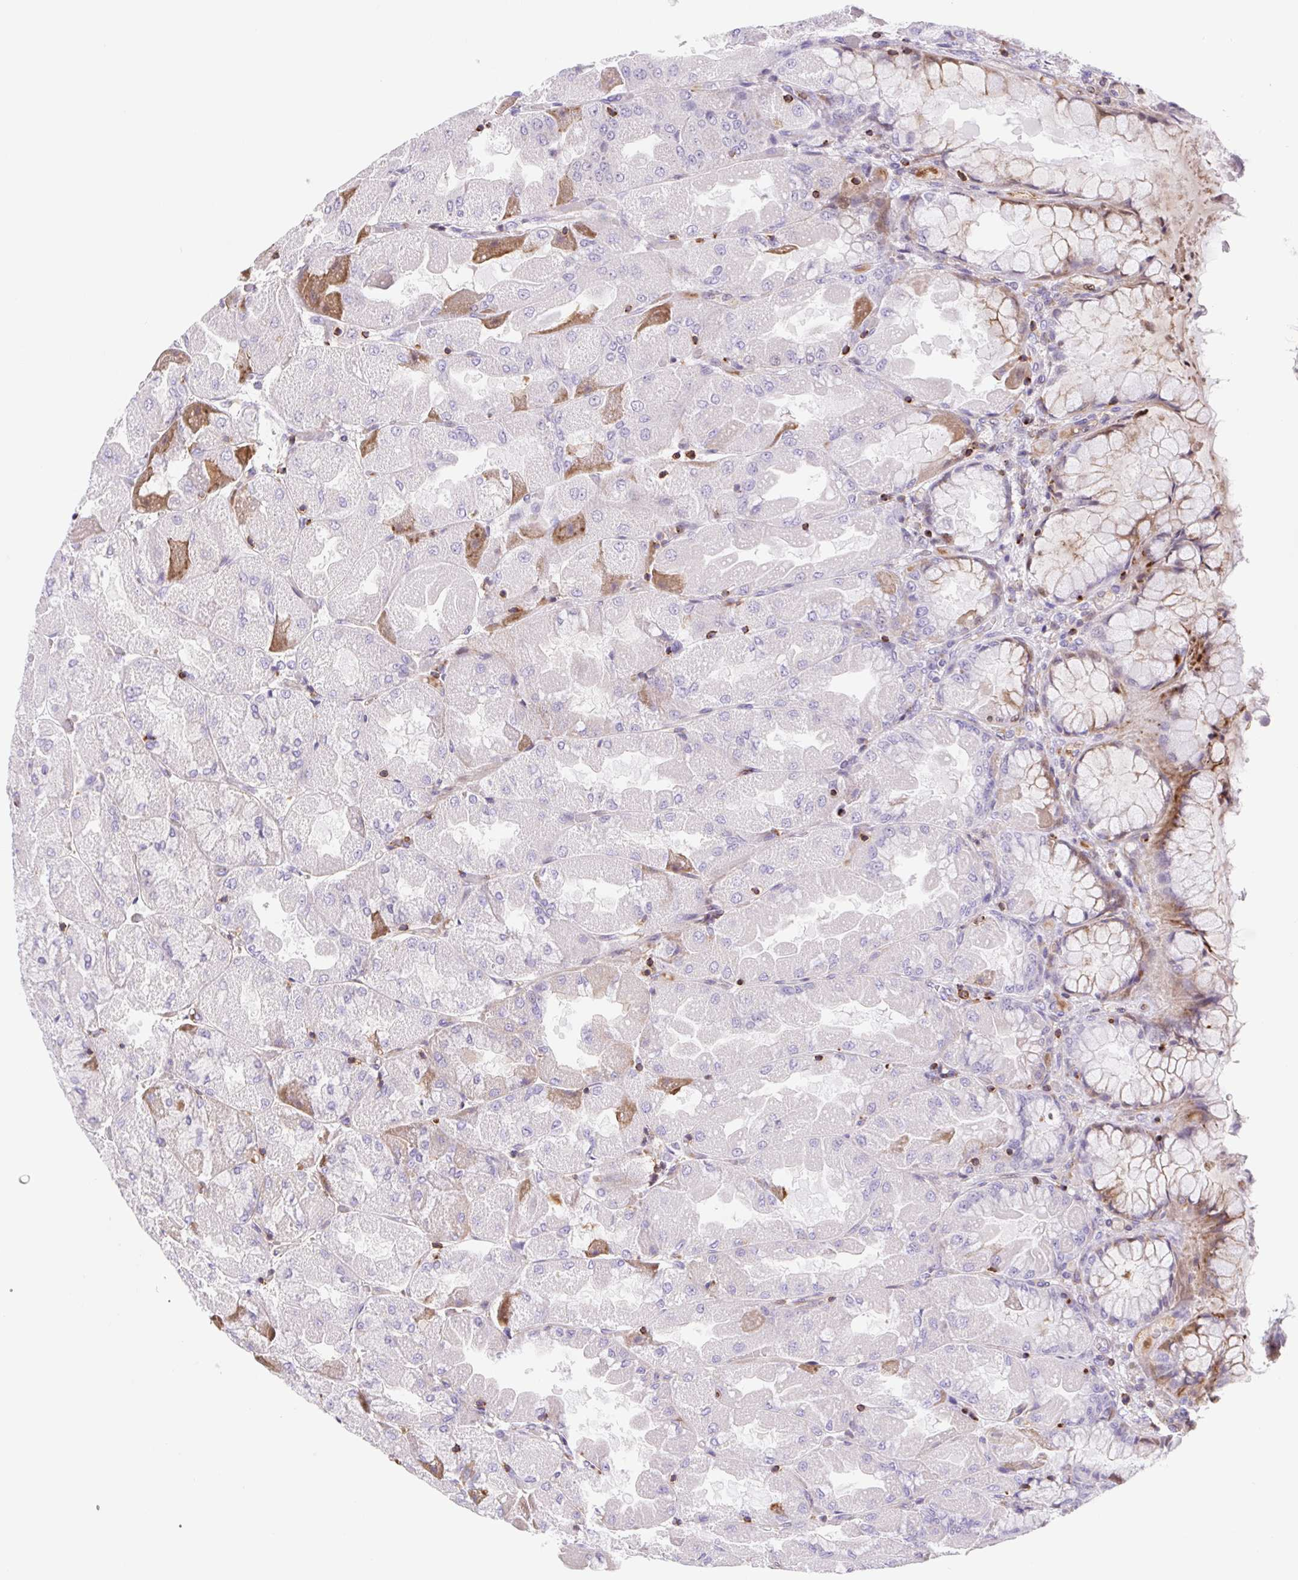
{"staining": {"intensity": "moderate", "quantity": "<25%", "location": "cytoplasmic/membranous"}, "tissue": "stomach", "cell_type": "Glandular cells", "image_type": "normal", "snomed": [{"axis": "morphology", "description": "Normal tissue, NOS"}, {"axis": "topography", "description": "Stomach"}], "caption": "Protein analysis of unremarkable stomach shows moderate cytoplasmic/membranous staining in about <25% of glandular cells.", "gene": "TPRG1", "patient": {"sex": "female", "age": 61}}